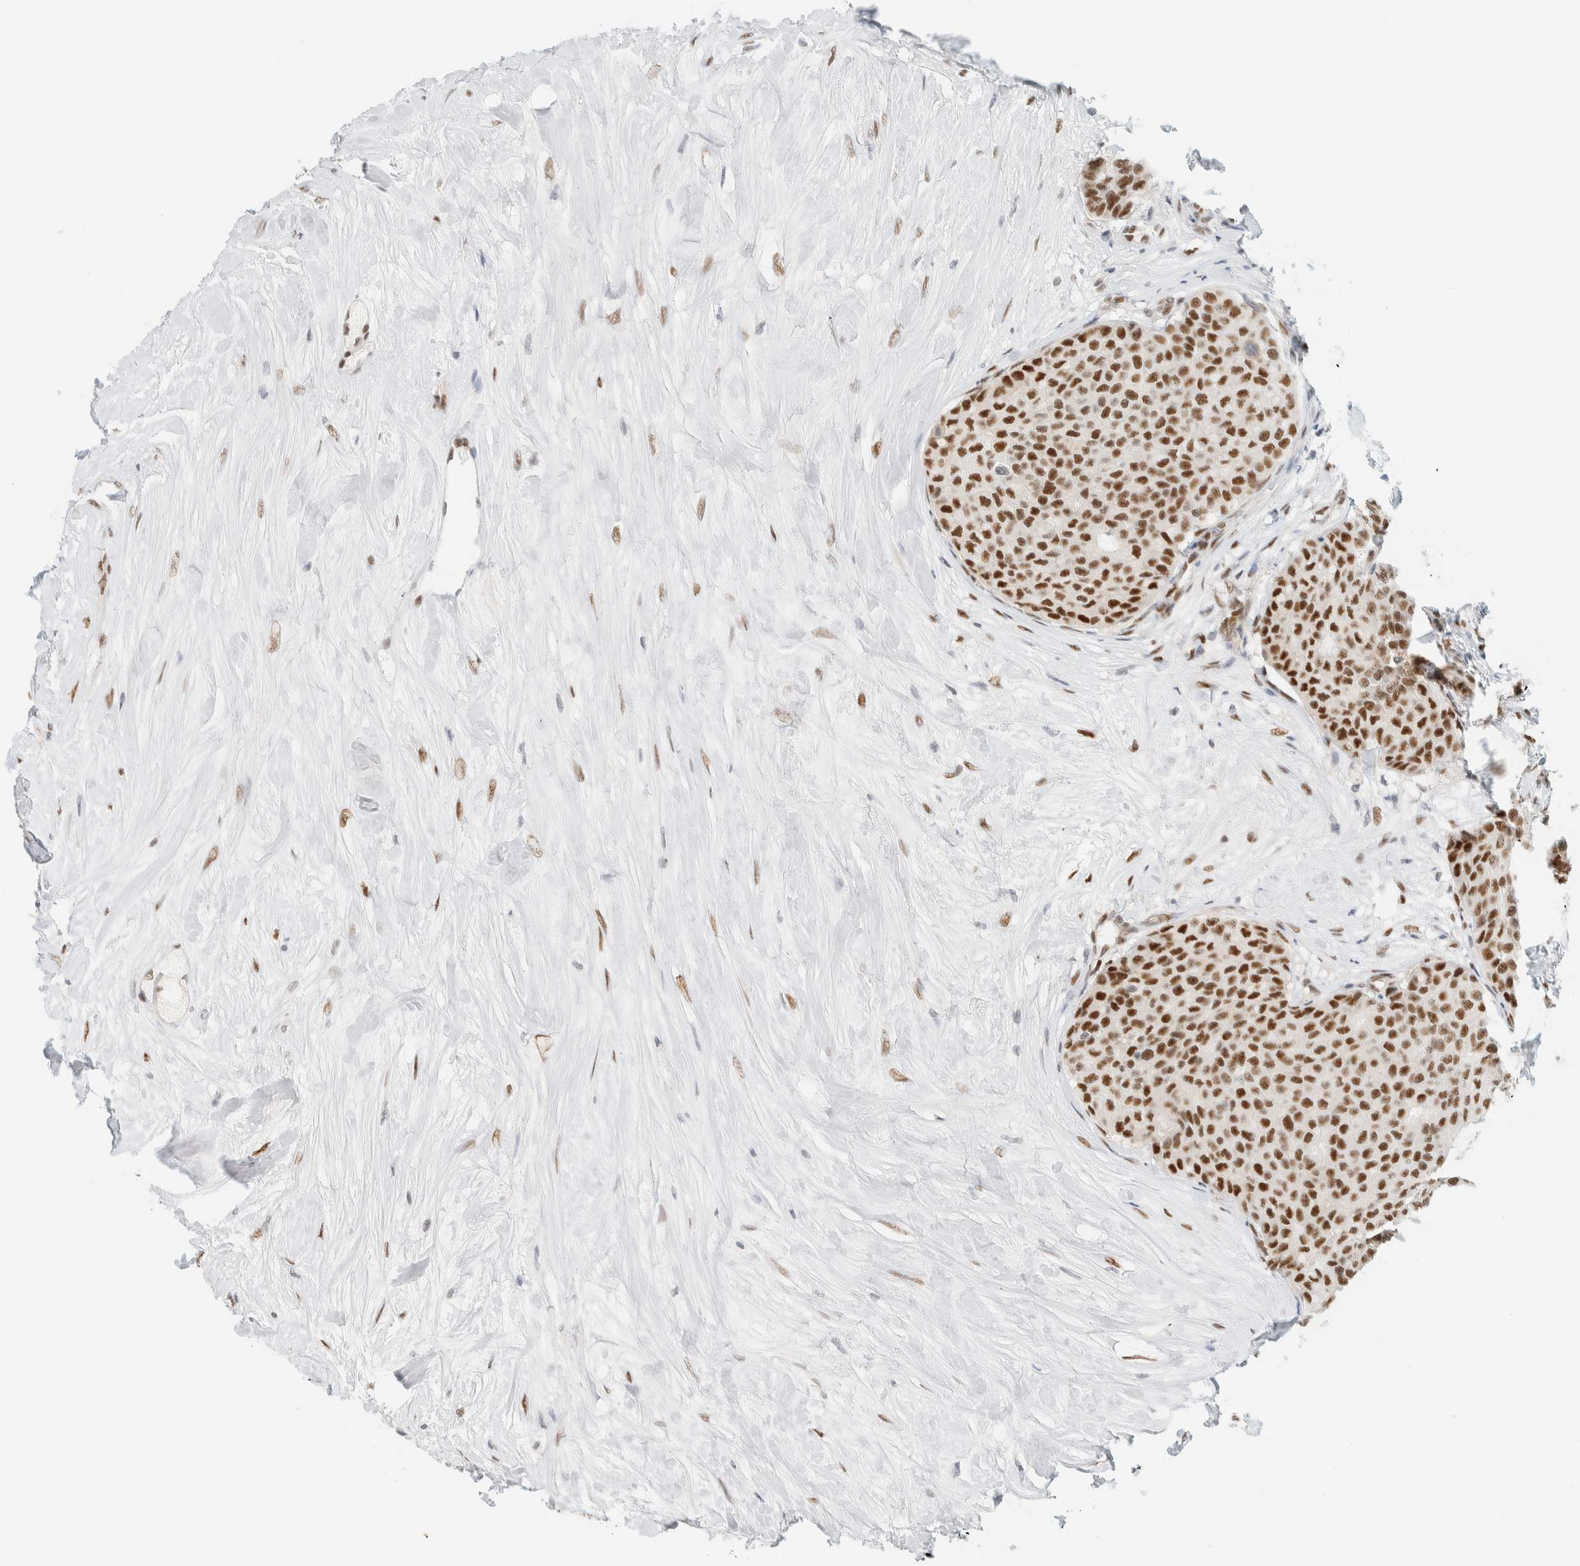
{"staining": {"intensity": "moderate", "quantity": ">75%", "location": "nuclear"}, "tissue": "breast cancer", "cell_type": "Tumor cells", "image_type": "cancer", "snomed": [{"axis": "morphology", "description": "Duct carcinoma"}, {"axis": "topography", "description": "Breast"}], "caption": "DAB immunohistochemical staining of breast cancer demonstrates moderate nuclear protein positivity in approximately >75% of tumor cells.", "gene": "ZNF683", "patient": {"sex": "female", "age": 75}}